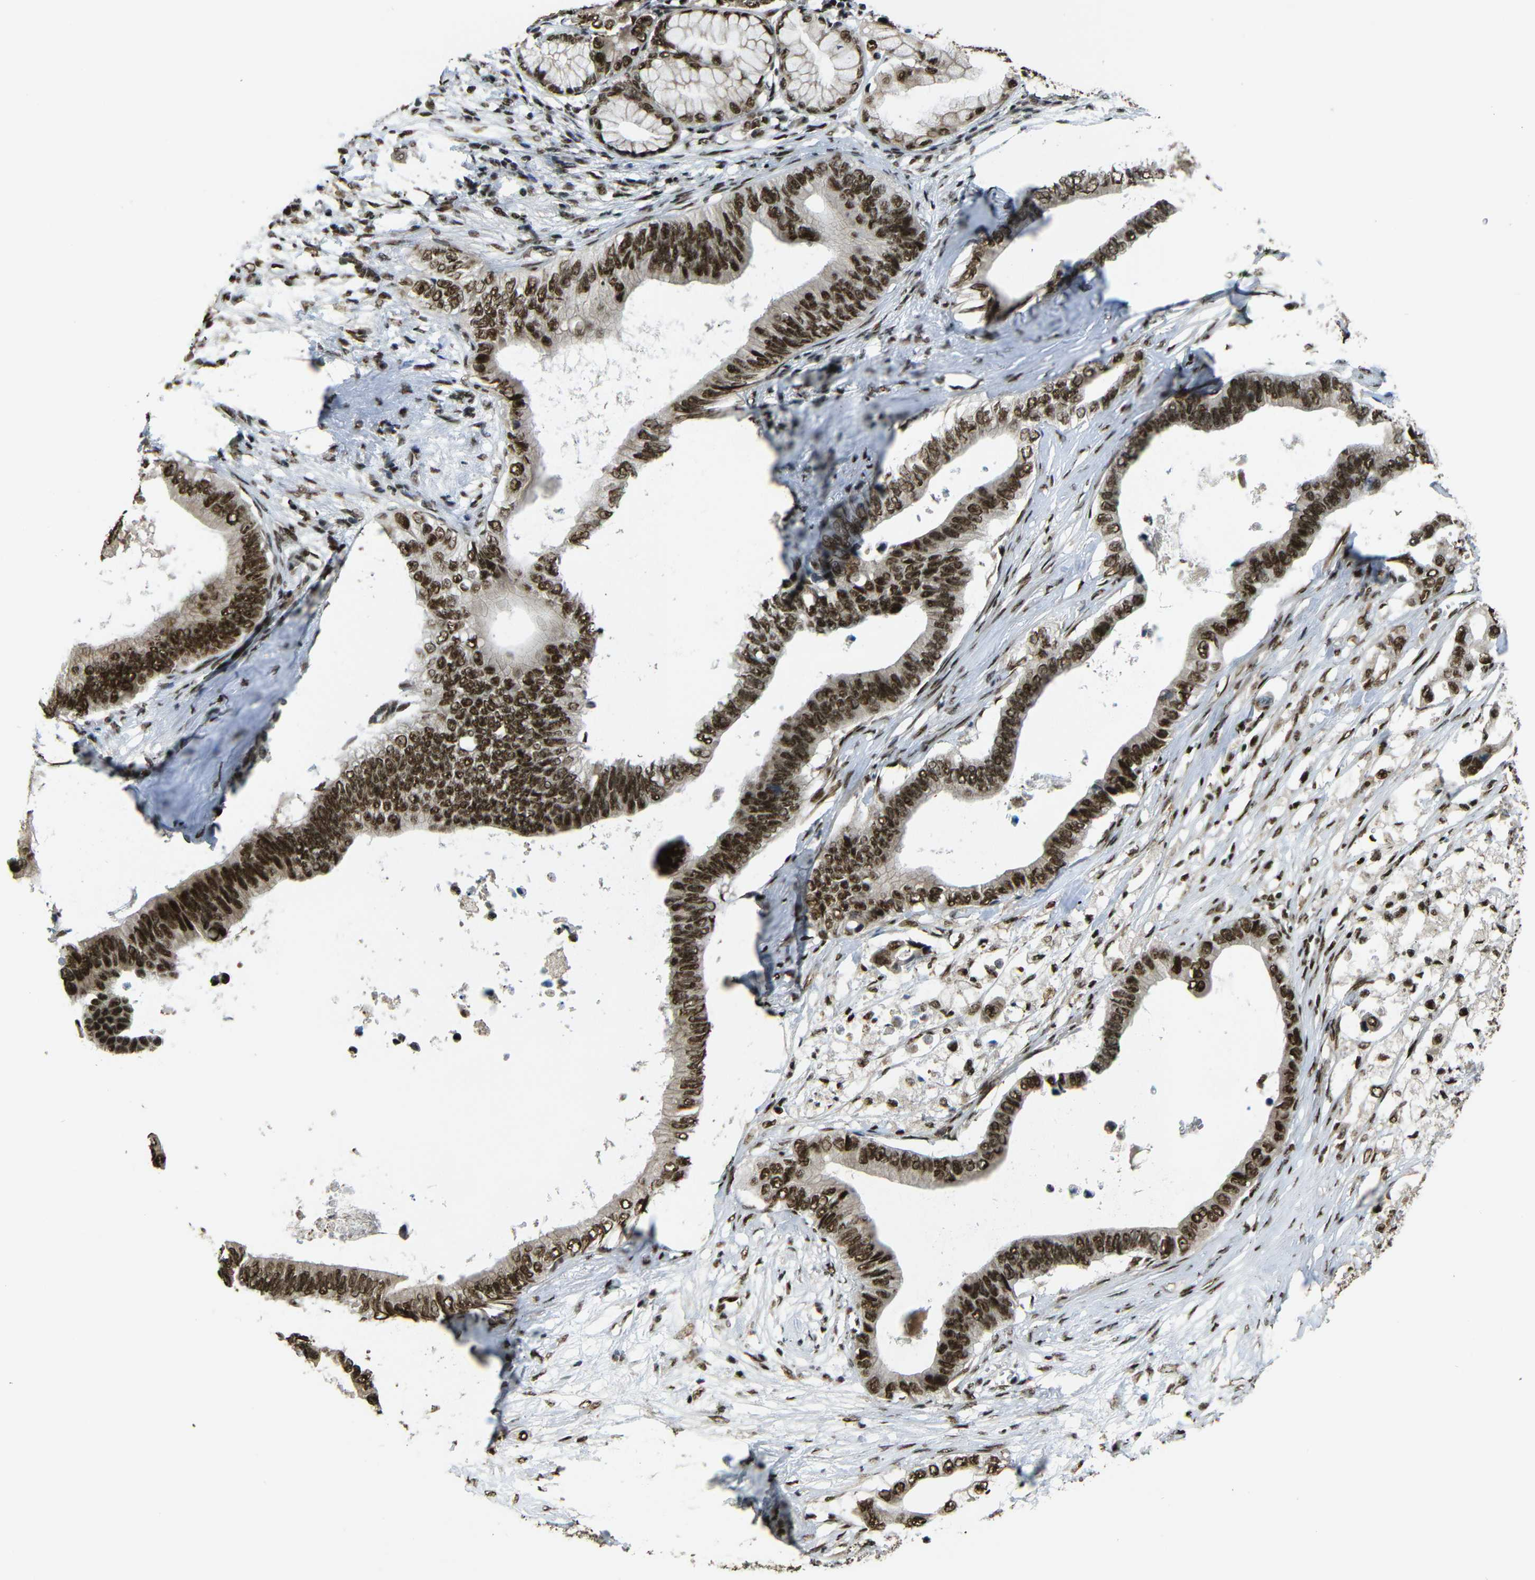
{"staining": {"intensity": "strong", "quantity": ">75%", "location": "cytoplasmic/membranous,nuclear"}, "tissue": "pancreatic cancer", "cell_type": "Tumor cells", "image_type": "cancer", "snomed": [{"axis": "morphology", "description": "Adenocarcinoma, NOS"}, {"axis": "topography", "description": "Pancreas"}], "caption": "Protein expression analysis of human pancreatic cancer reveals strong cytoplasmic/membranous and nuclear expression in approximately >75% of tumor cells.", "gene": "TCF7L2", "patient": {"sex": "male", "age": 77}}